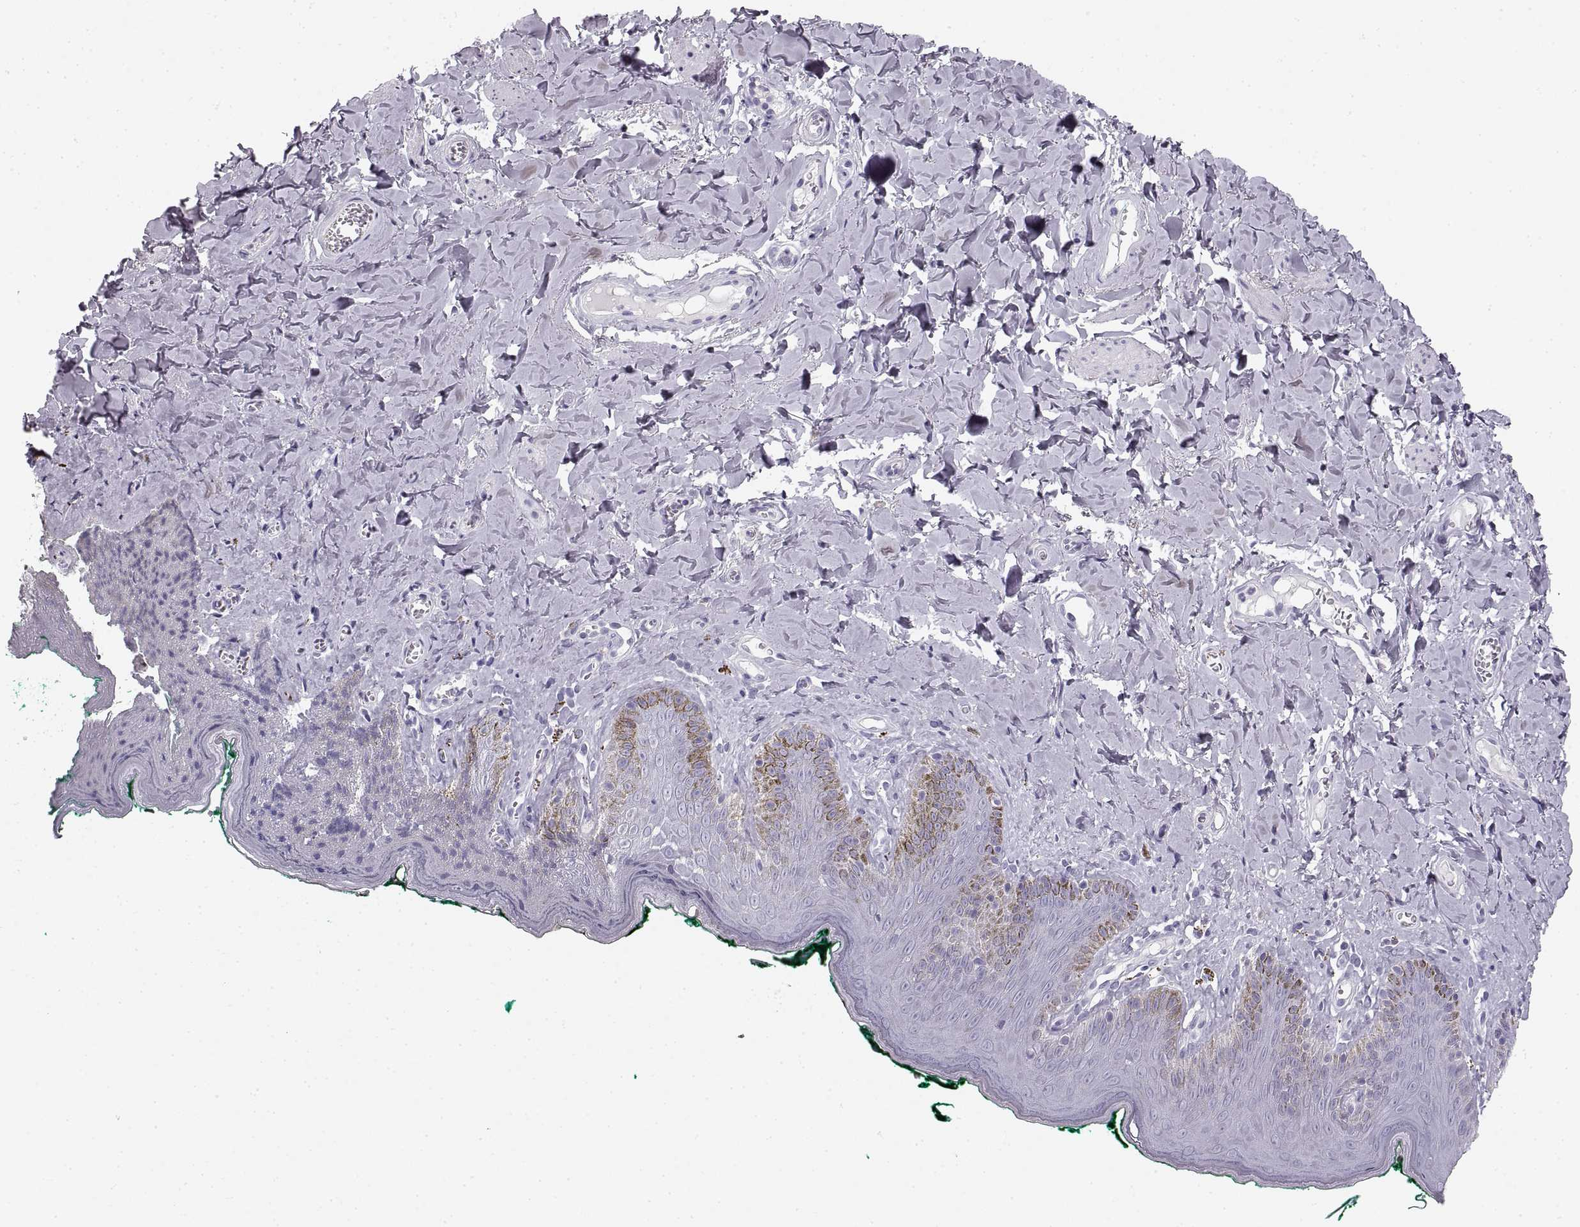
{"staining": {"intensity": "negative", "quantity": "none", "location": "none"}, "tissue": "skin", "cell_type": "Epidermal cells", "image_type": "normal", "snomed": [{"axis": "morphology", "description": "Normal tissue, NOS"}, {"axis": "topography", "description": "Vulva"}], "caption": "Histopathology image shows no protein staining in epidermal cells of benign skin.", "gene": "CRYAA", "patient": {"sex": "female", "age": 66}}